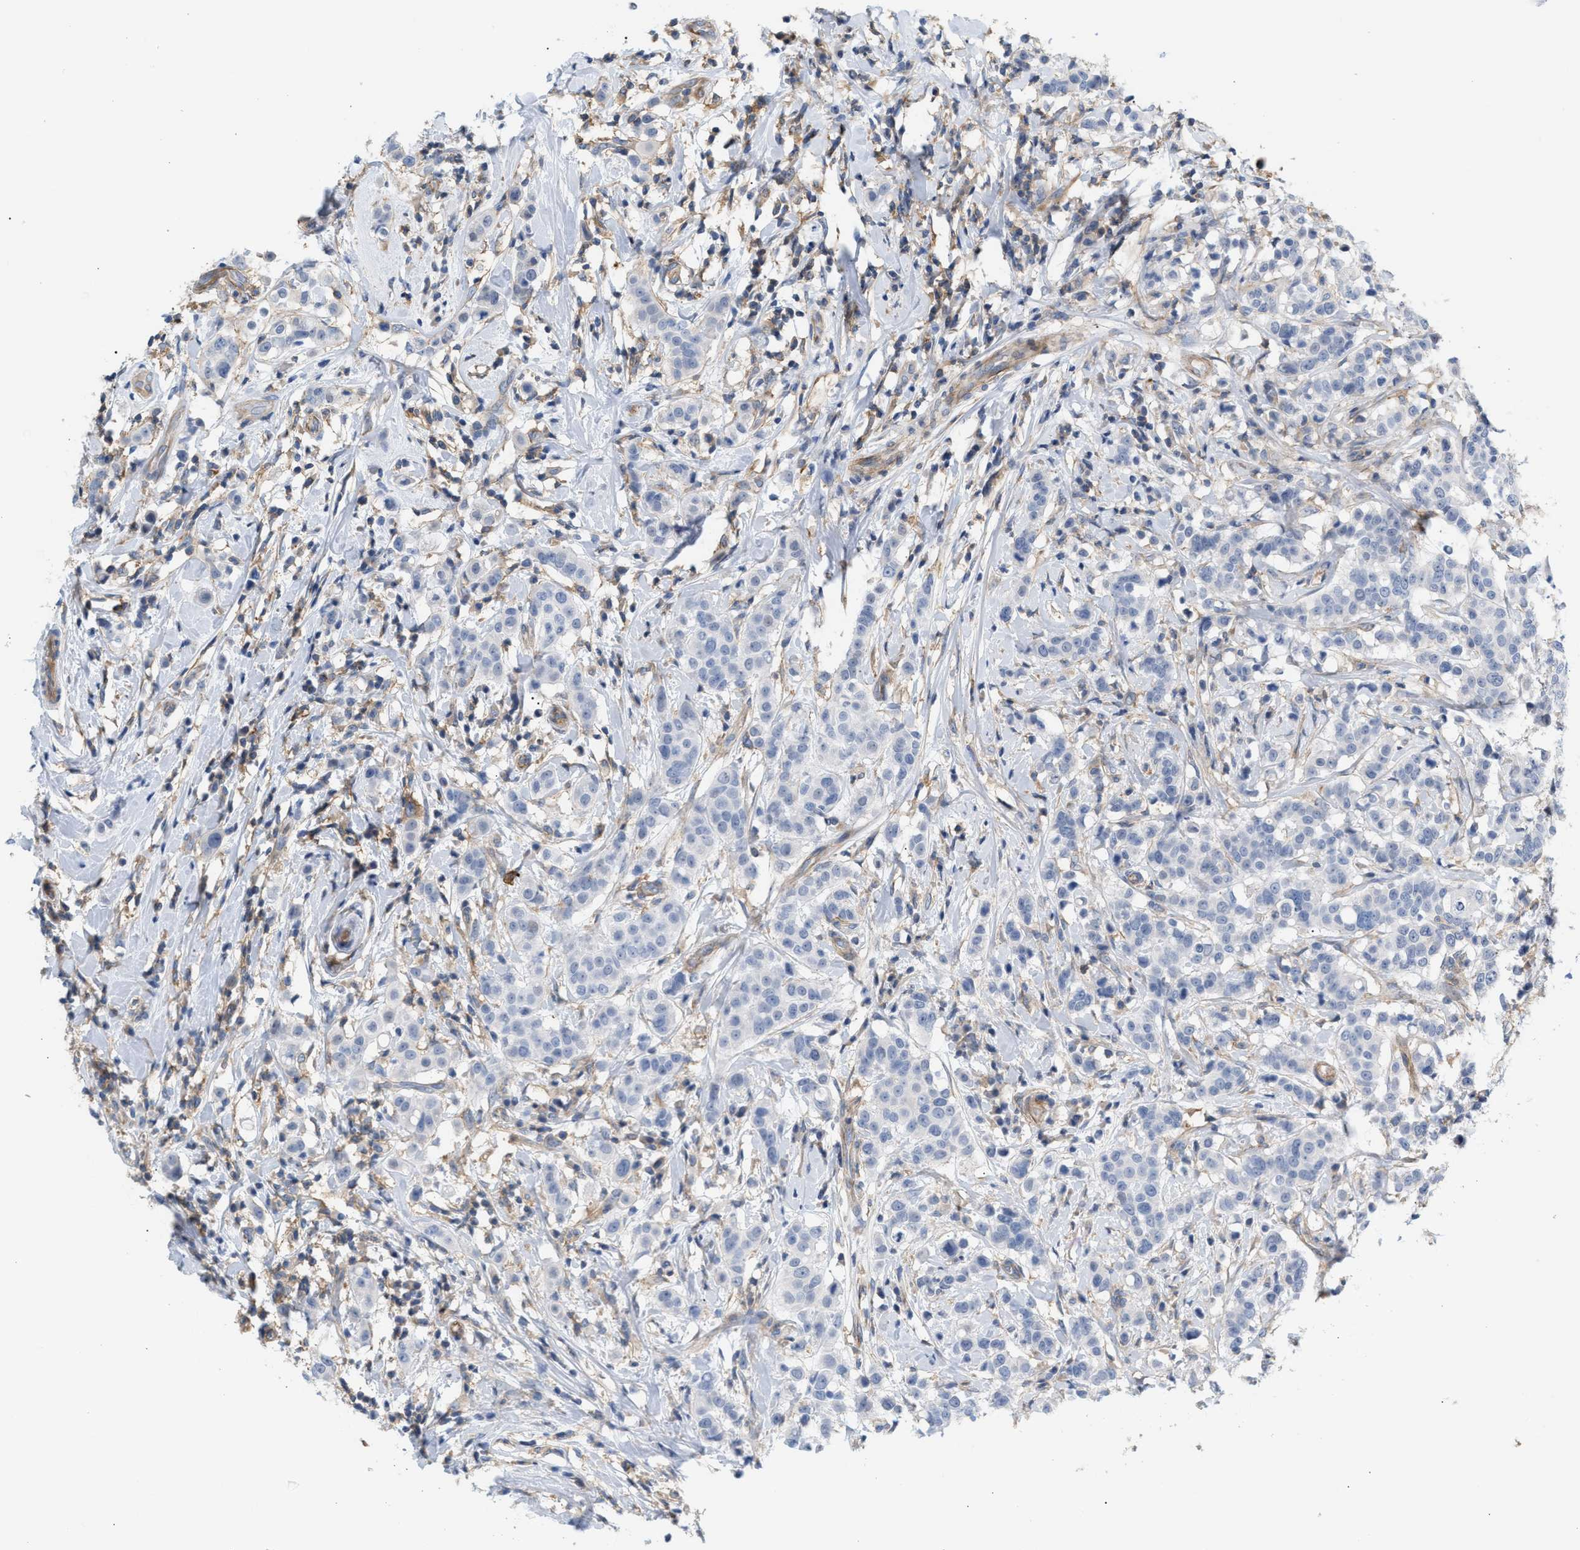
{"staining": {"intensity": "negative", "quantity": "none", "location": "none"}, "tissue": "breast cancer", "cell_type": "Tumor cells", "image_type": "cancer", "snomed": [{"axis": "morphology", "description": "Duct carcinoma"}, {"axis": "topography", "description": "Breast"}], "caption": "The immunohistochemistry (IHC) histopathology image has no significant positivity in tumor cells of breast intraductal carcinoma tissue.", "gene": "LRCH1", "patient": {"sex": "female", "age": 27}}